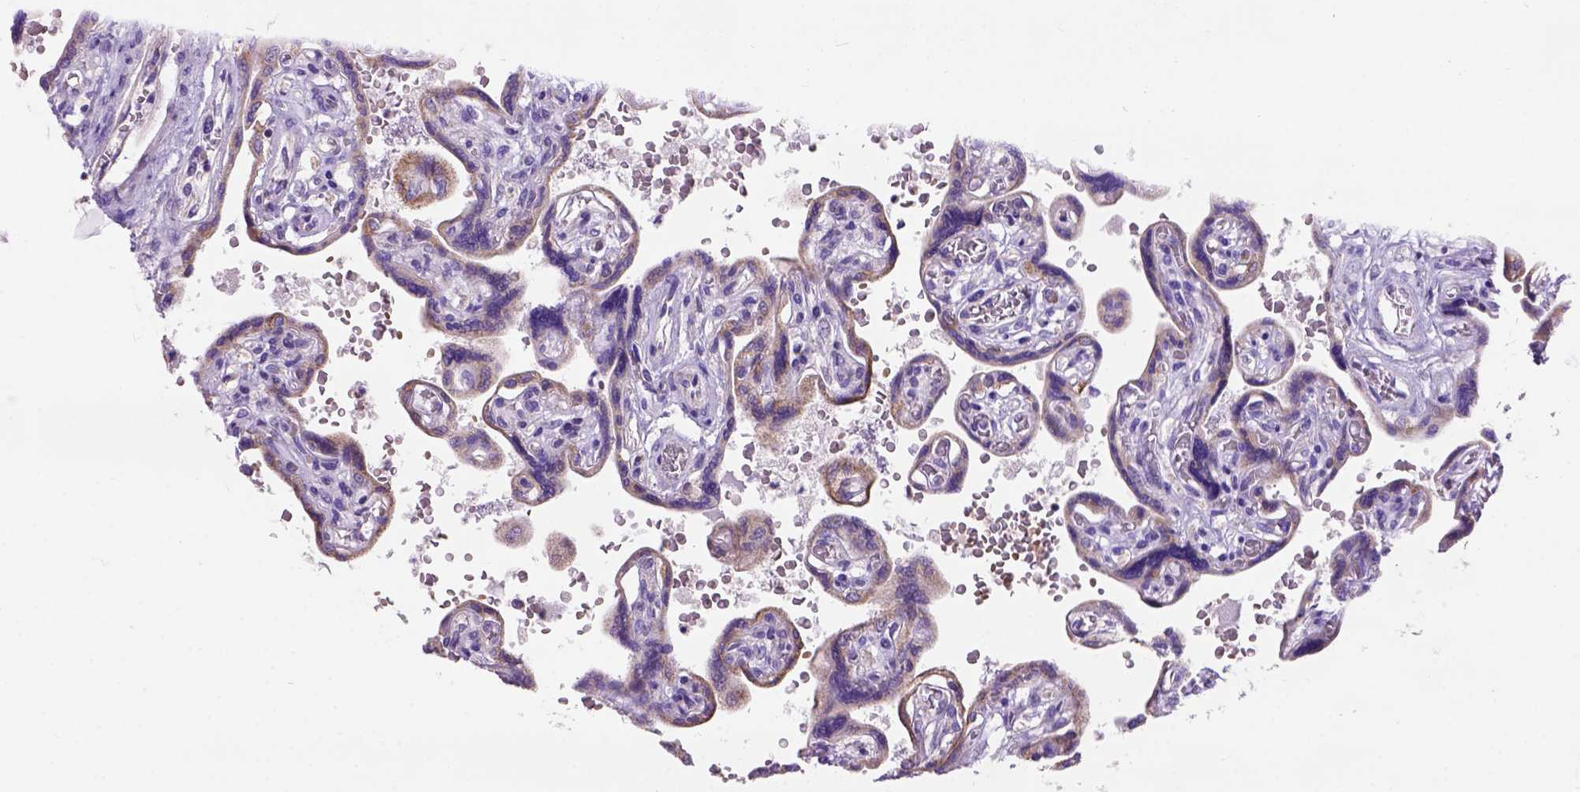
{"staining": {"intensity": "negative", "quantity": "none", "location": "none"}, "tissue": "placenta", "cell_type": "Decidual cells", "image_type": "normal", "snomed": [{"axis": "morphology", "description": "Normal tissue, NOS"}, {"axis": "topography", "description": "Placenta"}], "caption": "The immunohistochemistry histopathology image has no significant staining in decidual cells of placenta. (DAB (3,3'-diaminobenzidine) immunohistochemistry (IHC) visualized using brightfield microscopy, high magnification).", "gene": "L2HGDH", "patient": {"sex": "female", "age": 32}}